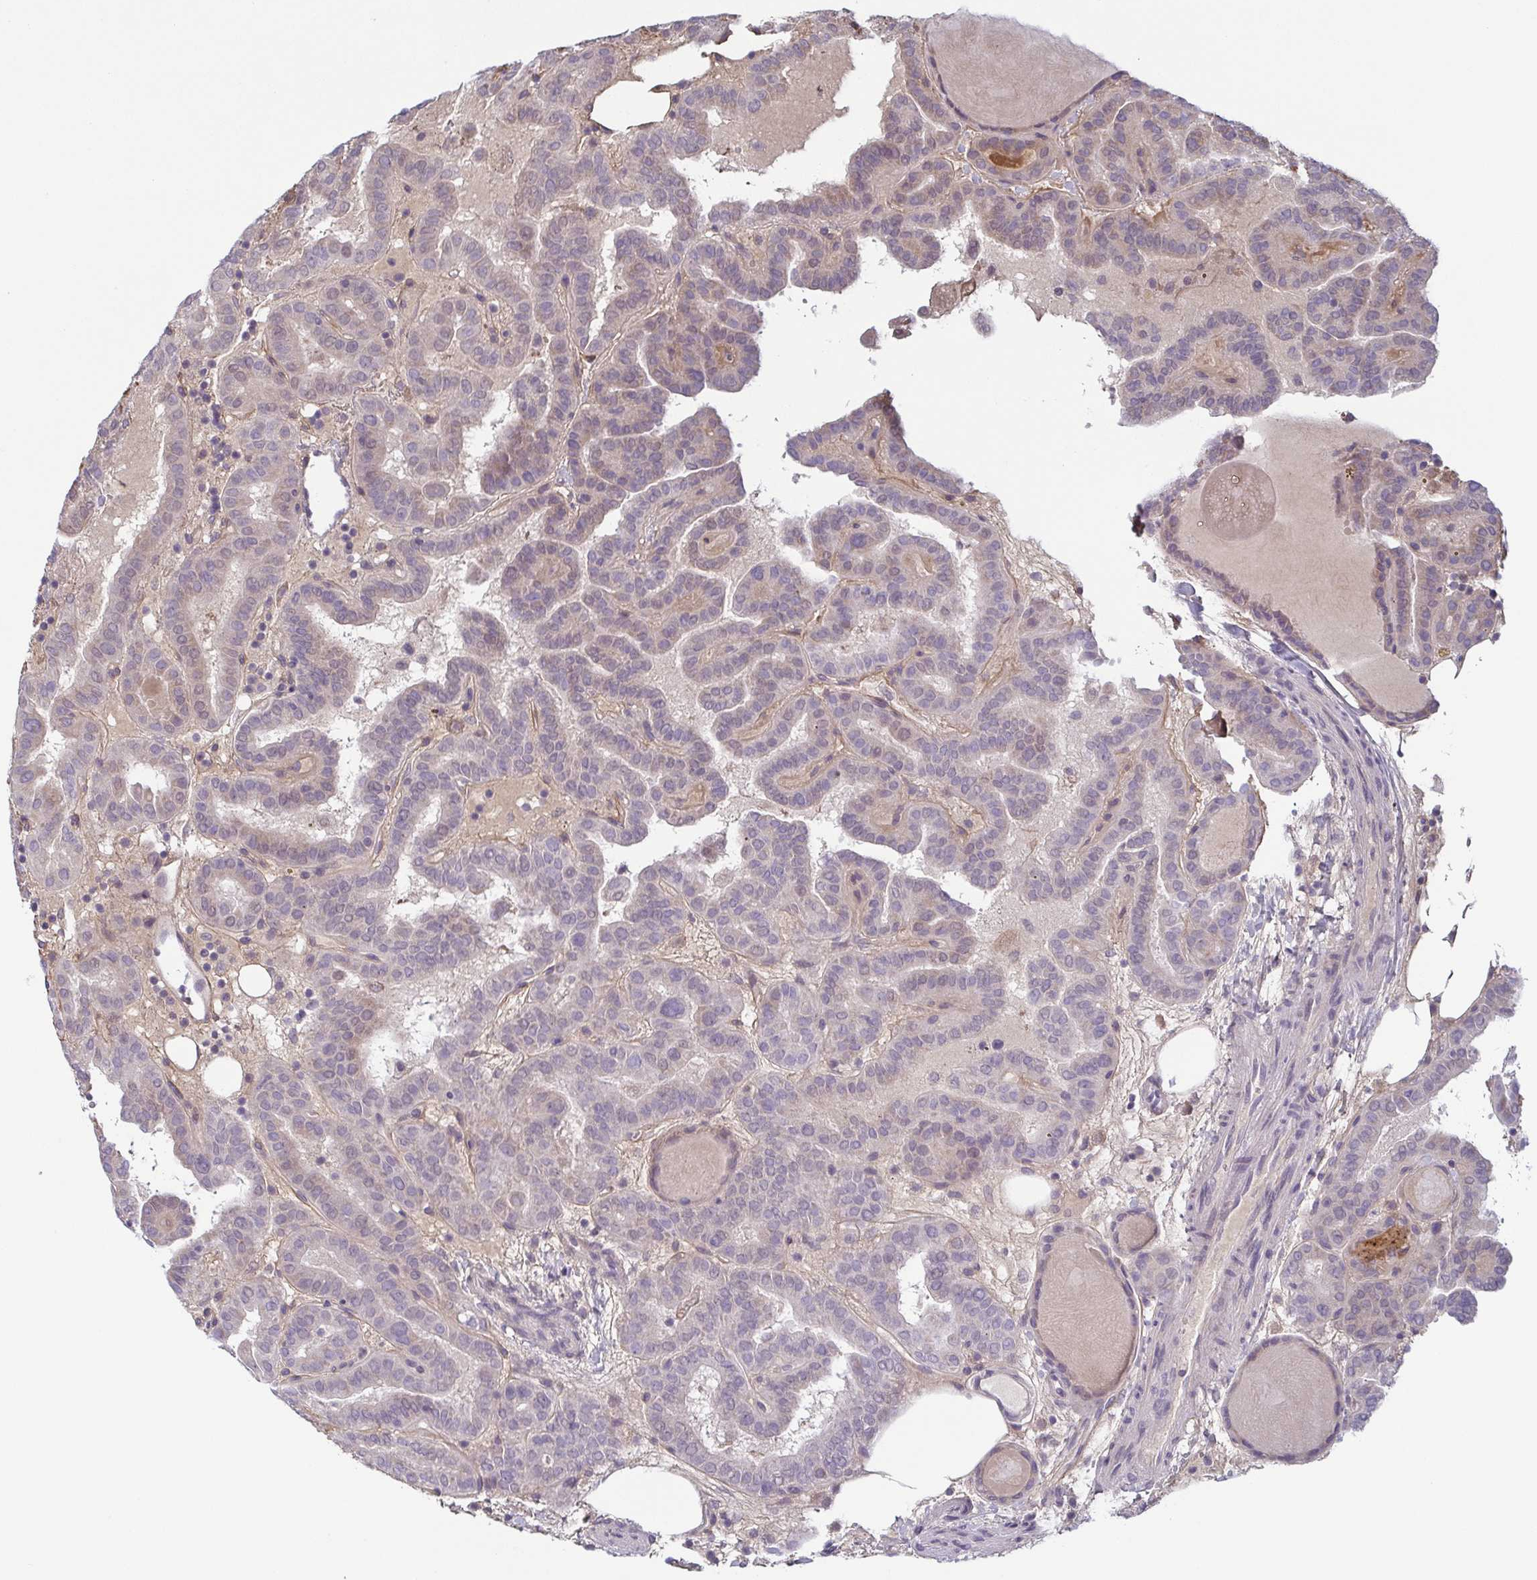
{"staining": {"intensity": "negative", "quantity": "none", "location": "none"}, "tissue": "thyroid cancer", "cell_type": "Tumor cells", "image_type": "cancer", "snomed": [{"axis": "morphology", "description": "Papillary adenocarcinoma, NOS"}, {"axis": "topography", "description": "Thyroid gland"}], "caption": "This is an IHC image of human thyroid cancer. There is no expression in tumor cells.", "gene": "ECM1", "patient": {"sex": "female", "age": 46}}